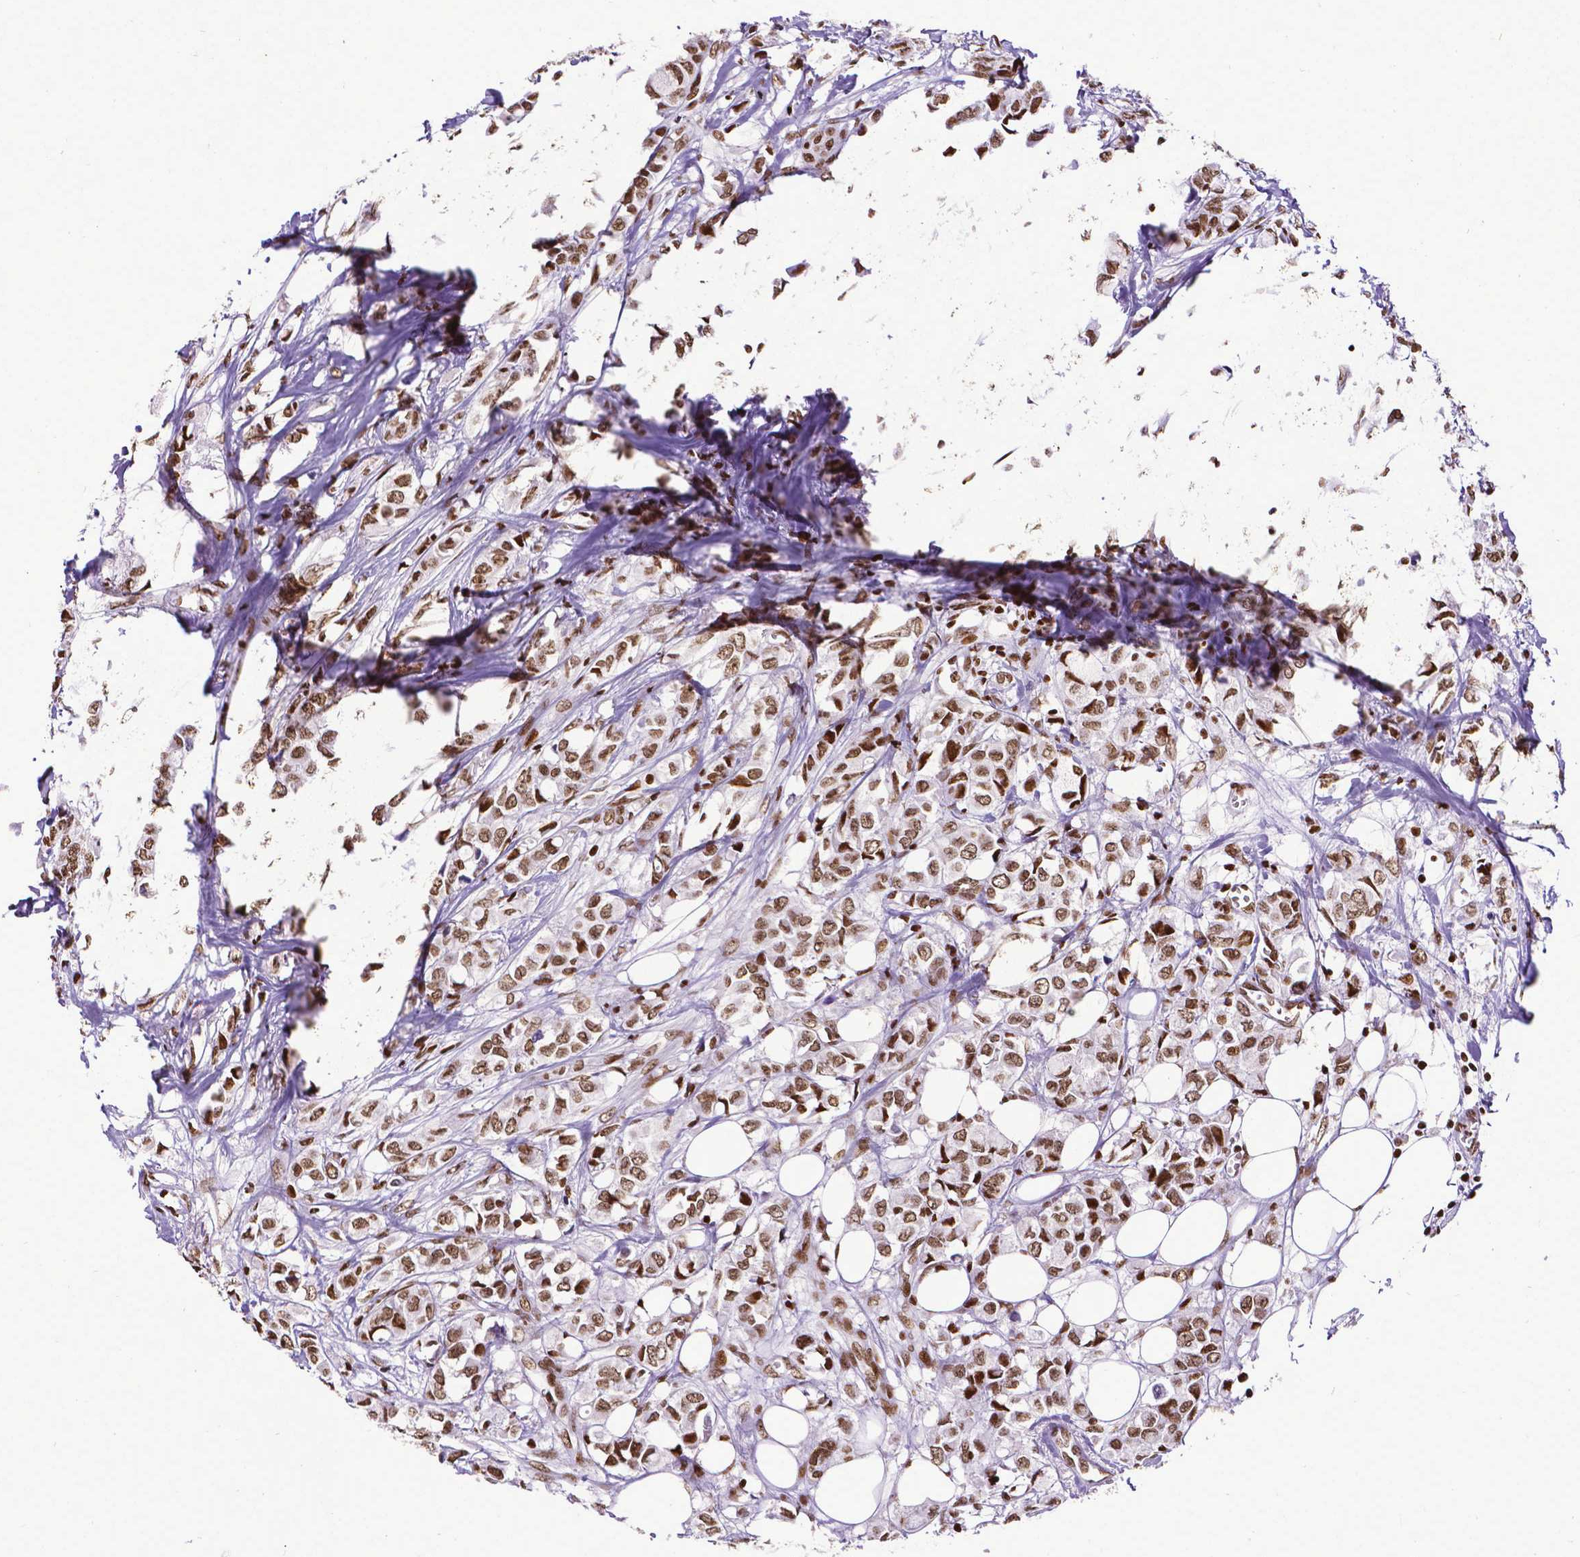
{"staining": {"intensity": "moderate", "quantity": ">75%", "location": "nuclear"}, "tissue": "breast cancer", "cell_type": "Tumor cells", "image_type": "cancer", "snomed": [{"axis": "morphology", "description": "Duct carcinoma"}, {"axis": "topography", "description": "Breast"}], "caption": "Immunohistochemical staining of breast invasive ductal carcinoma exhibits medium levels of moderate nuclear expression in about >75% of tumor cells. (Stains: DAB (3,3'-diaminobenzidine) in brown, nuclei in blue, Microscopy: brightfield microscopy at high magnification).", "gene": "CTCF", "patient": {"sex": "female", "age": 85}}